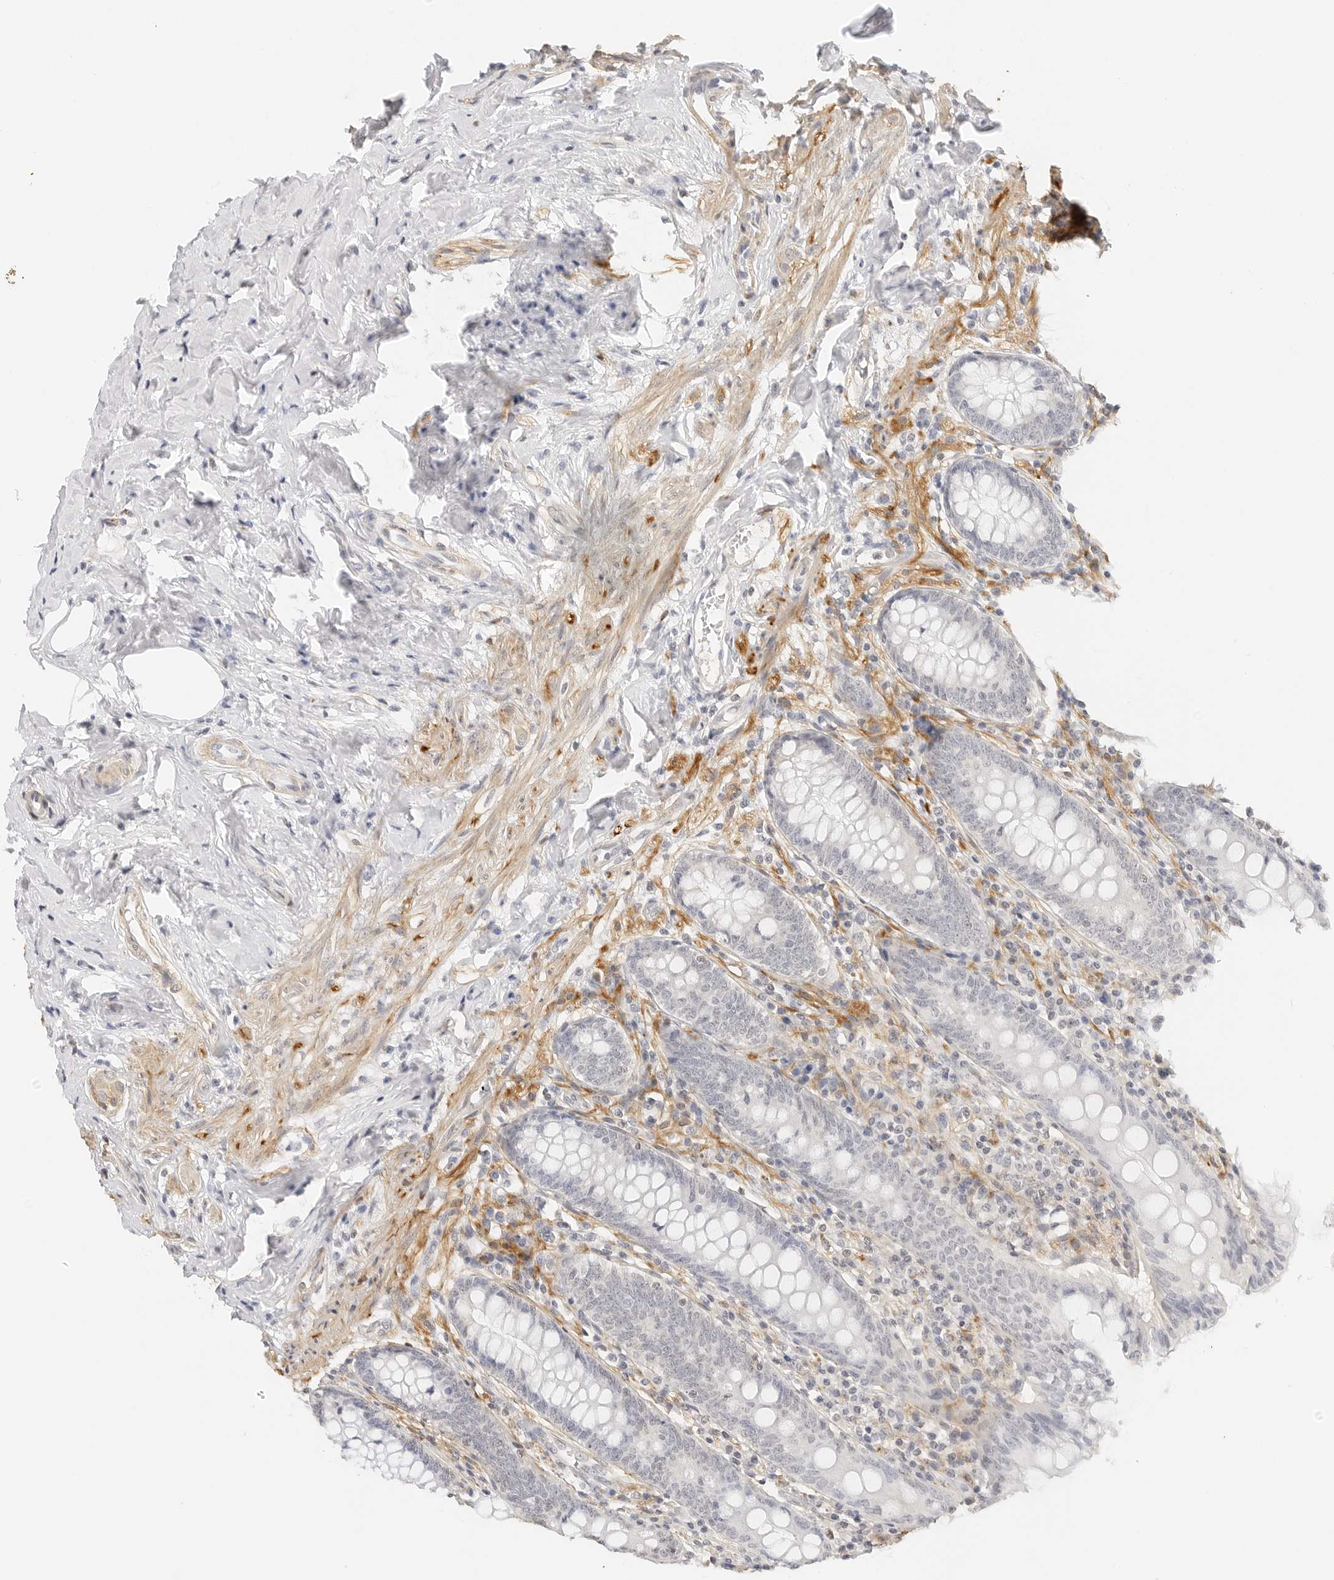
{"staining": {"intensity": "negative", "quantity": "none", "location": "none"}, "tissue": "appendix", "cell_type": "Glandular cells", "image_type": "normal", "snomed": [{"axis": "morphology", "description": "Normal tissue, NOS"}, {"axis": "topography", "description": "Appendix"}], "caption": "High power microscopy image of an immunohistochemistry photomicrograph of normal appendix, revealing no significant positivity in glandular cells.", "gene": "PCDH19", "patient": {"sex": "female", "age": 54}}